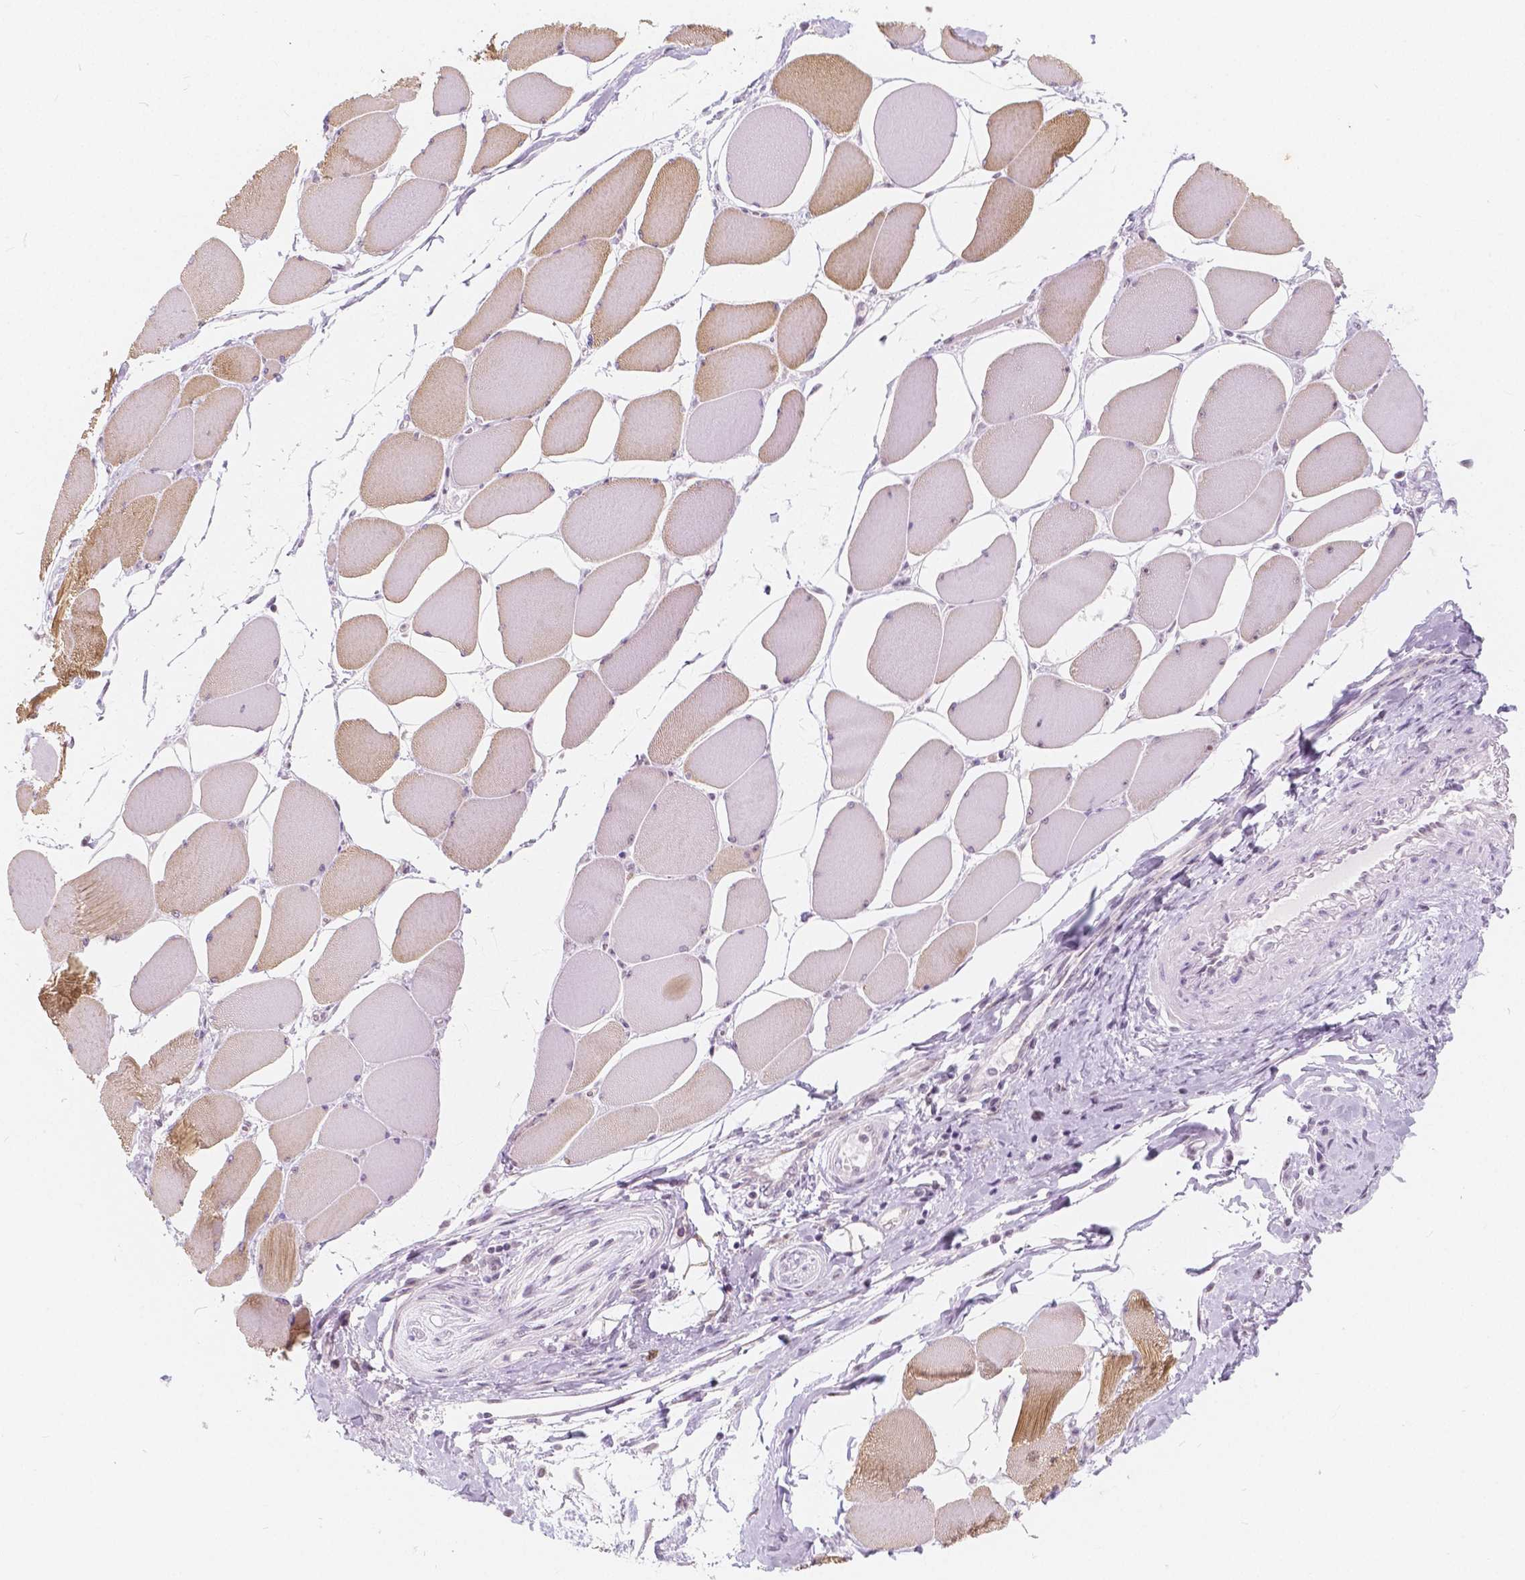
{"staining": {"intensity": "moderate", "quantity": "25%-75%", "location": "cytoplasmic/membranous"}, "tissue": "skeletal muscle", "cell_type": "Myocytes", "image_type": "normal", "snomed": [{"axis": "morphology", "description": "Normal tissue, NOS"}, {"axis": "topography", "description": "Skeletal muscle"}], "caption": "Normal skeletal muscle reveals moderate cytoplasmic/membranous staining in about 25%-75% of myocytes, visualized by immunohistochemistry. (Brightfield microscopy of DAB IHC at high magnification).", "gene": "NOLC1", "patient": {"sex": "female", "age": 75}}